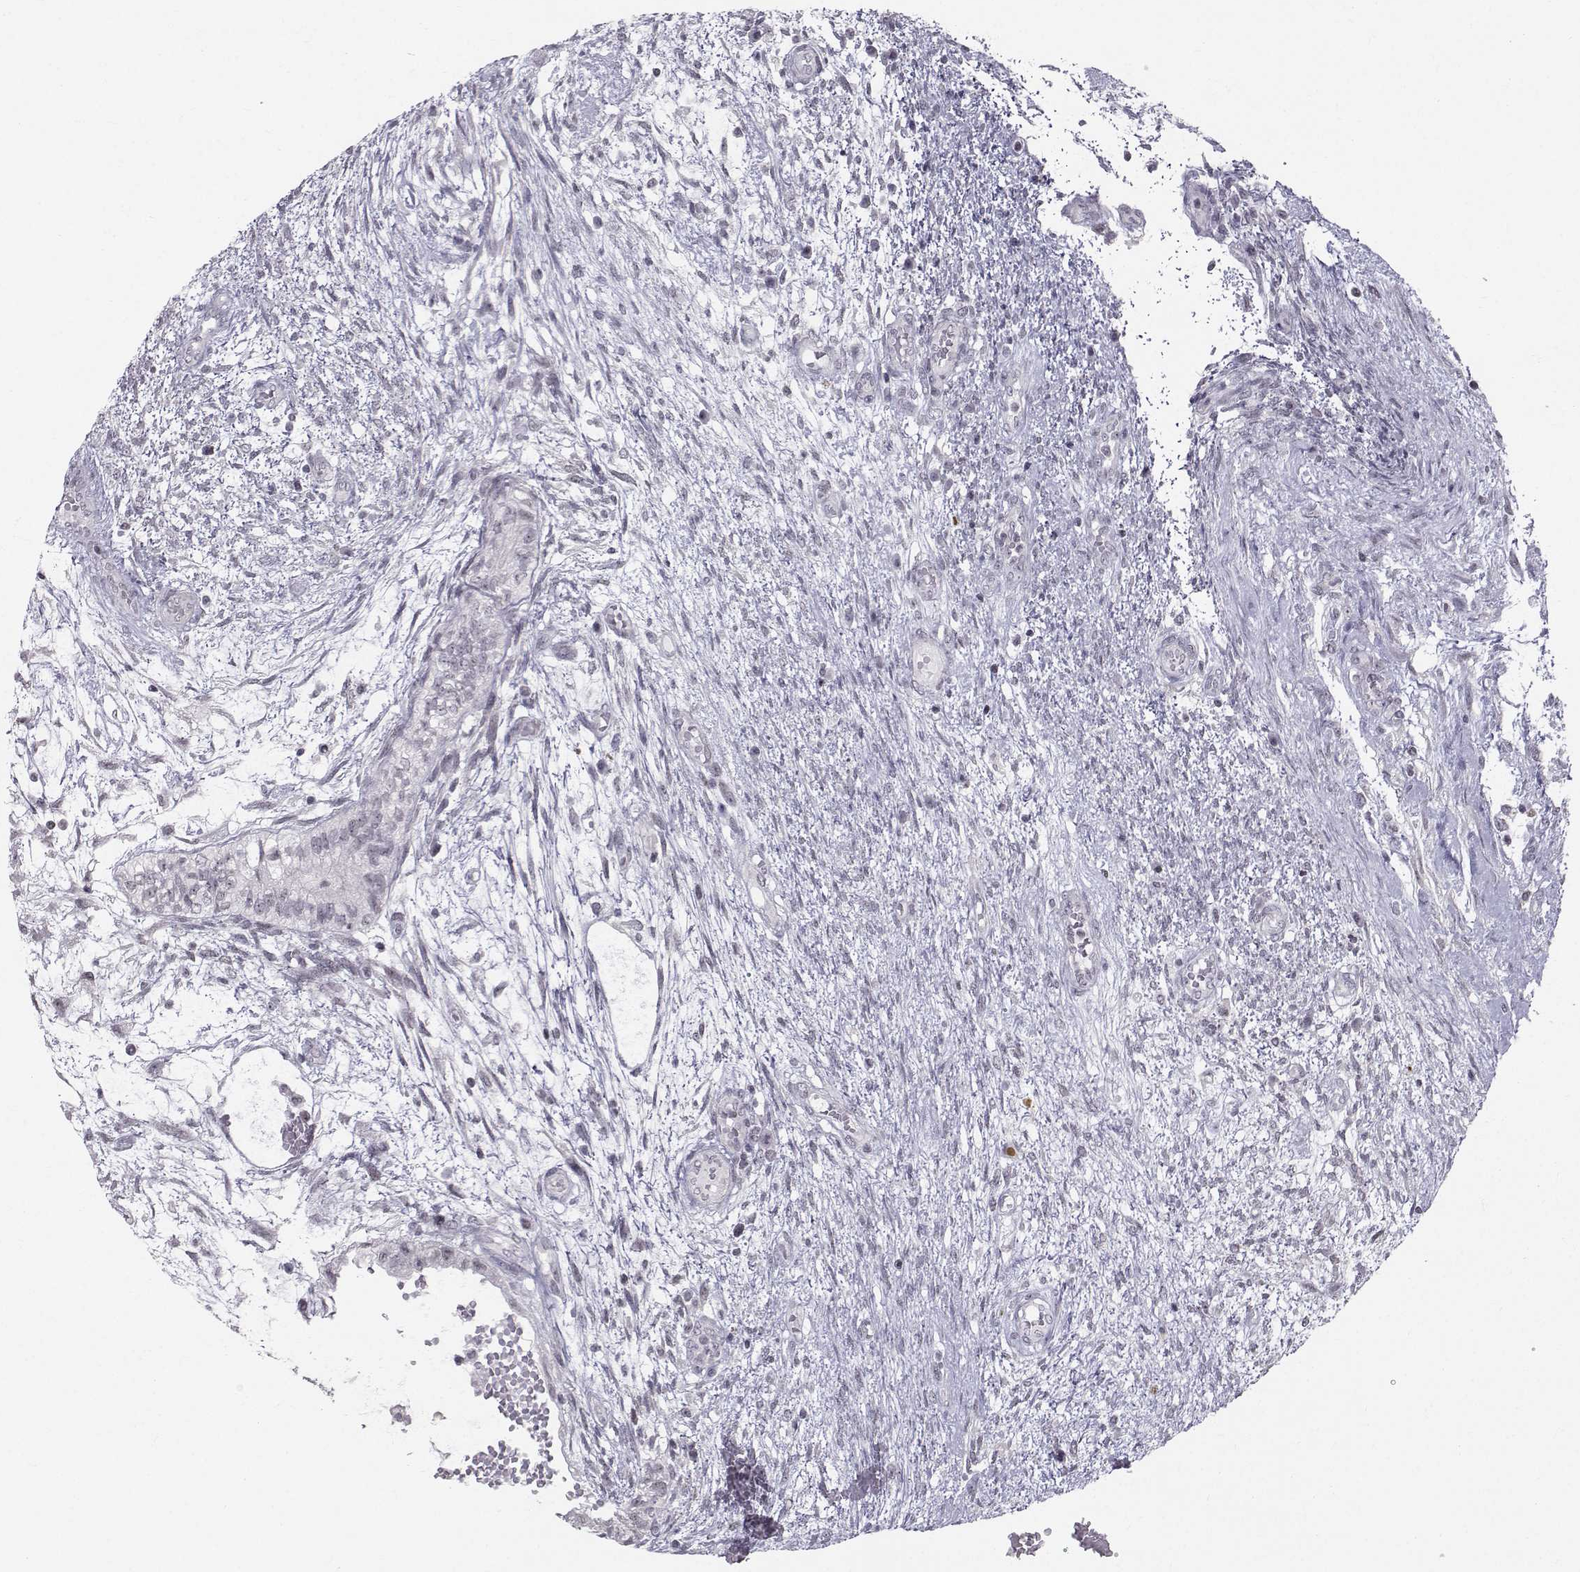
{"staining": {"intensity": "negative", "quantity": "none", "location": "none"}, "tissue": "testis cancer", "cell_type": "Tumor cells", "image_type": "cancer", "snomed": [{"axis": "morphology", "description": "Normal tissue, NOS"}, {"axis": "morphology", "description": "Carcinoma, Embryonal, NOS"}, {"axis": "topography", "description": "Testis"}, {"axis": "topography", "description": "Epididymis"}], "caption": "Immunohistochemistry (IHC) micrograph of neoplastic tissue: testis embryonal carcinoma stained with DAB displays no significant protein expression in tumor cells. (Immunohistochemistry (IHC), brightfield microscopy, high magnification).", "gene": "MARCHF4", "patient": {"sex": "male", "age": 32}}